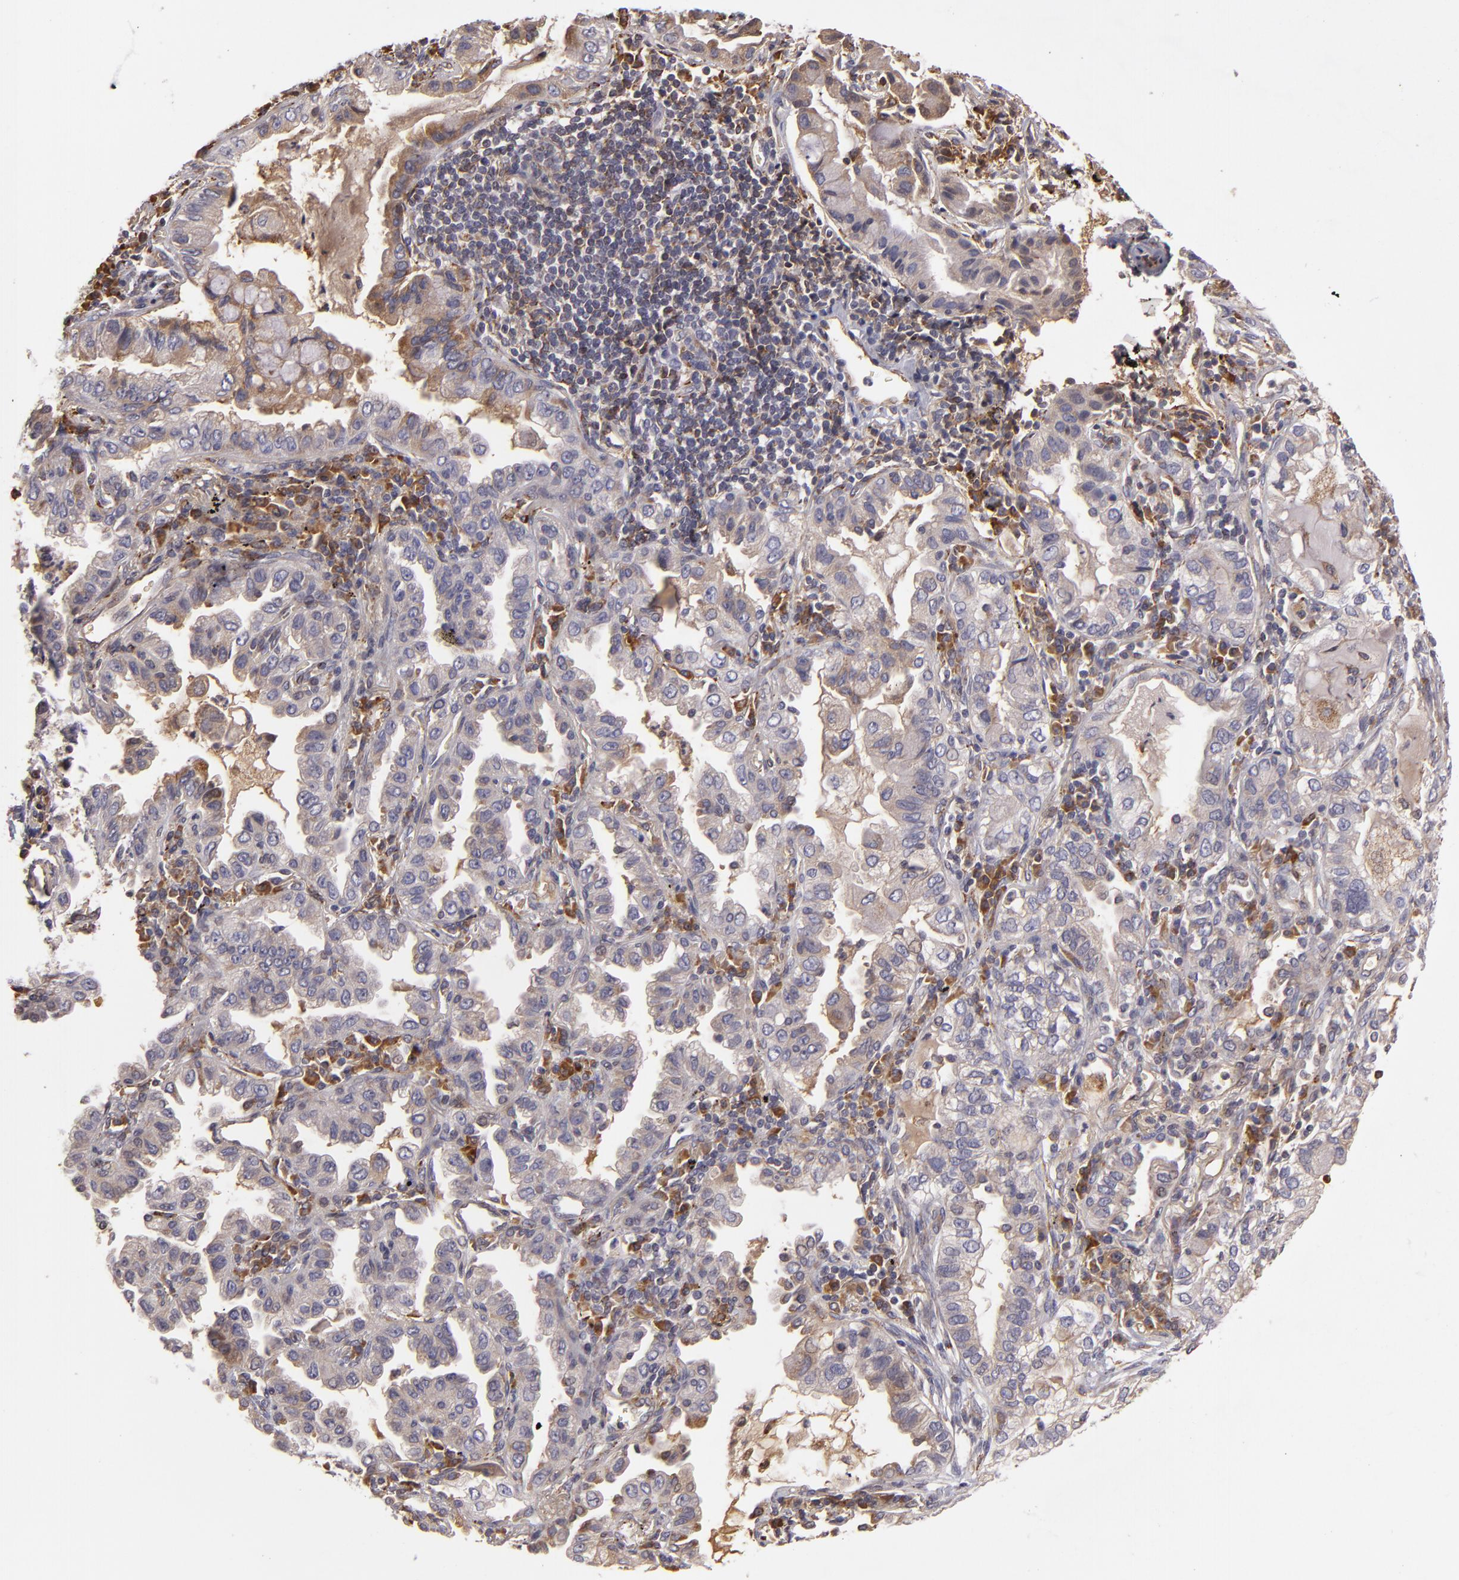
{"staining": {"intensity": "weak", "quantity": ">75%", "location": "cytoplasmic/membranous"}, "tissue": "lung cancer", "cell_type": "Tumor cells", "image_type": "cancer", "snomed": [{"axis": "morphology", "description": "Adenocarcinoma, NOS"}, {"axis": "topography", "description": "Lung"}], "caption": "DAB (3,3'-diaminobenzidine) immunohistochemical staining of adenocarcinoma (lung) displays weak cytoplasmic/membranous protein positivity in about >75% of tumor cells. The staining was performed using DAB, with brown indicating positive protein expression. Nuclei are stained blue with hematoxylin.", "gene": "CFB", "patient": {"sex": "female", "age": 50}}